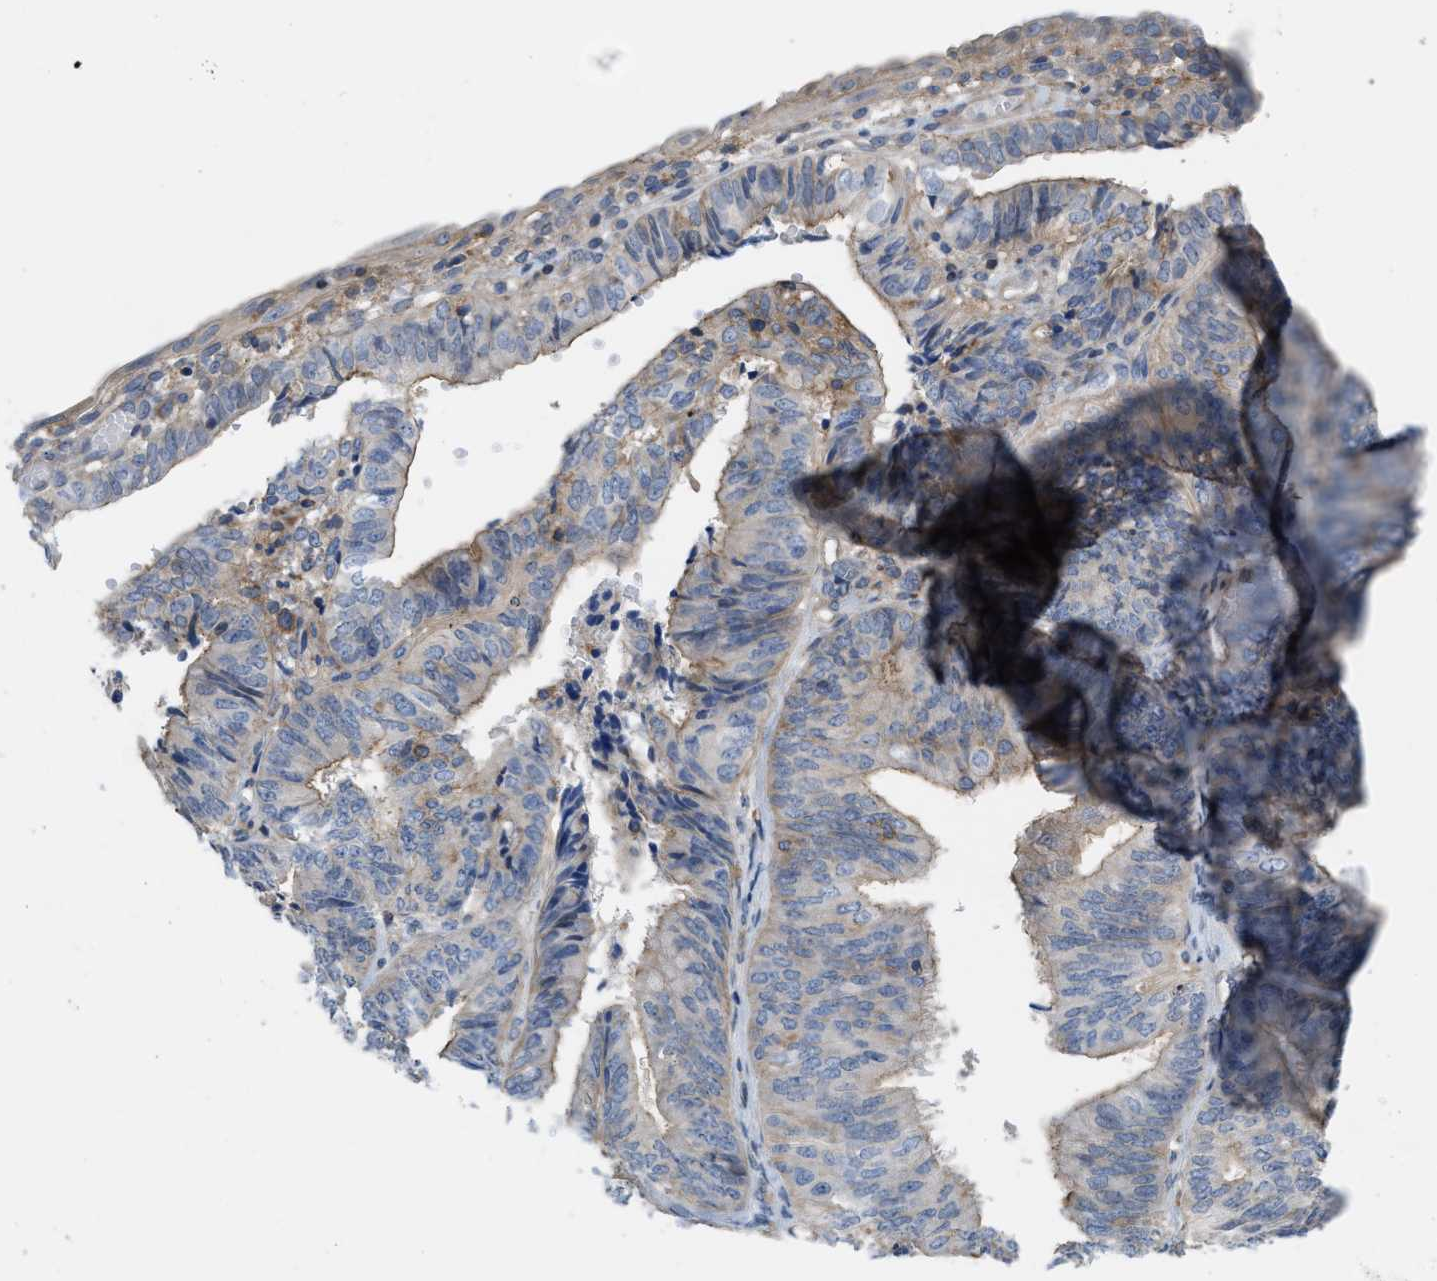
{"staining": {"intensity": "weak", "quantity": ">75%", "location": "cytoplasmic/membranous"}, "tissue": "endometrial cancer", "cell_type": "Tumor cells", "image_type": "cancer", "snomed": [{"axis": "morphology", "description": "Adenocarcinoma, NOS"}, {"axis": "topography", "description": "Endometrium"}], "caption": "This is an image of immunohistochemistry (IHC) staining of adenocarcinoma (endometrial), which shows weak positivity in the cytoplasmic/membranous of tumor cells.", "gene": "MYO18A", "patient": {"sex": "female", "age": 58}}